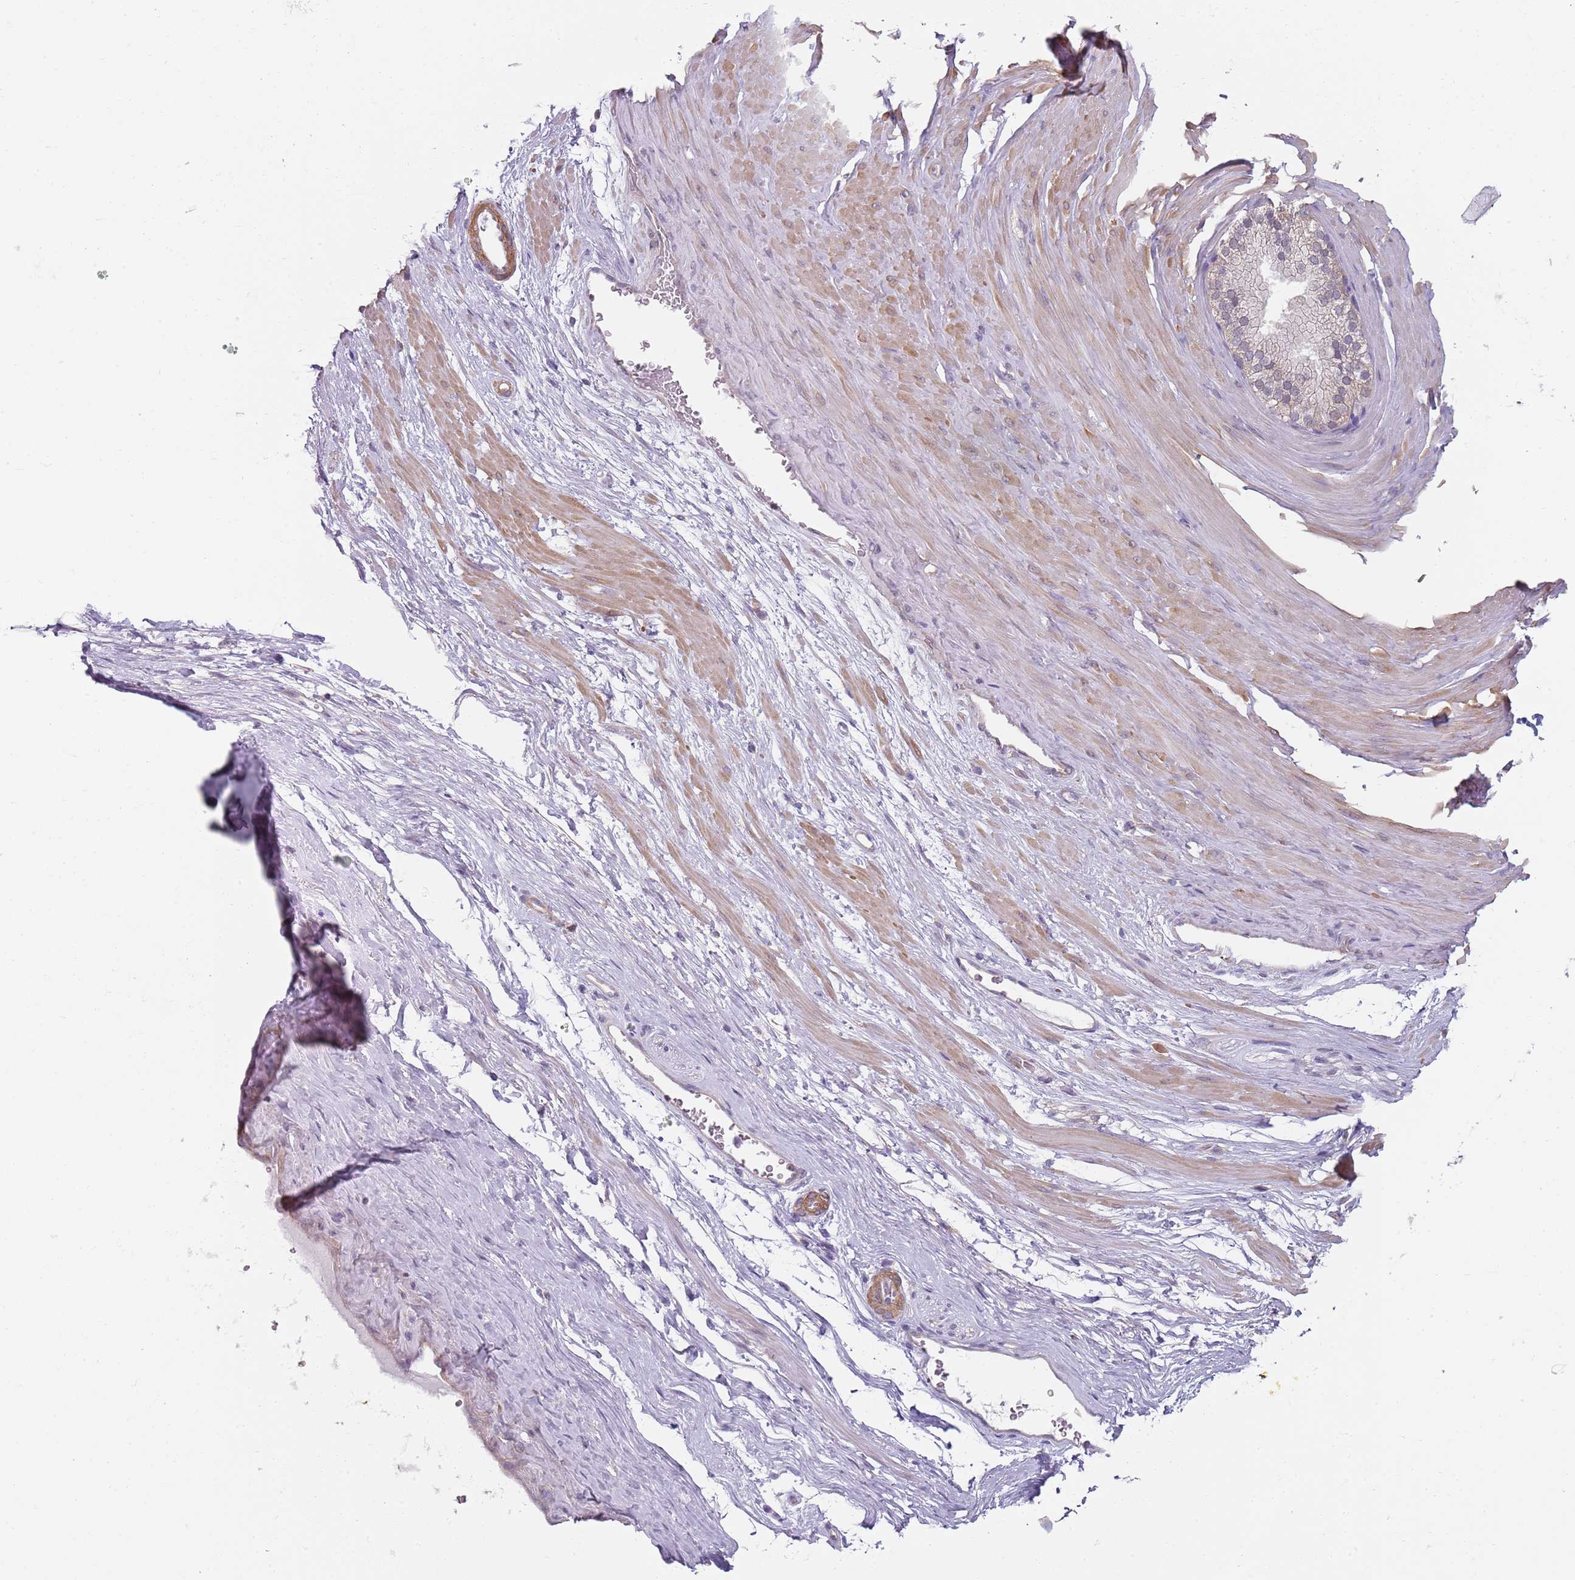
{"staining": {"intensity": "negative", "quantity": "none", "location": "none"}, "tissue": "adipose tissue", "cell_type": "Adipocytes", "image_type": "normal", "snomed": [{"axis": "morphology", "description": "Normal tissue, NOS"}, {"axis": "morphology", "description": "Adenocarcinoma, Low grade"}, {"axis": "topography", "description": "Prostate"}, {"axis": "topography", "description": "Peripheral nerve tissue"}], "caption": "Immunohistochemistry (IHC) photomicrograph of unremarkable adipose tissue stained for a protein (brown), which displays no positivity in adipocytes. Nuclei are stained in blue.", "gene": "SLC26A6", "patient": {"sex": "male", "age": 63}}